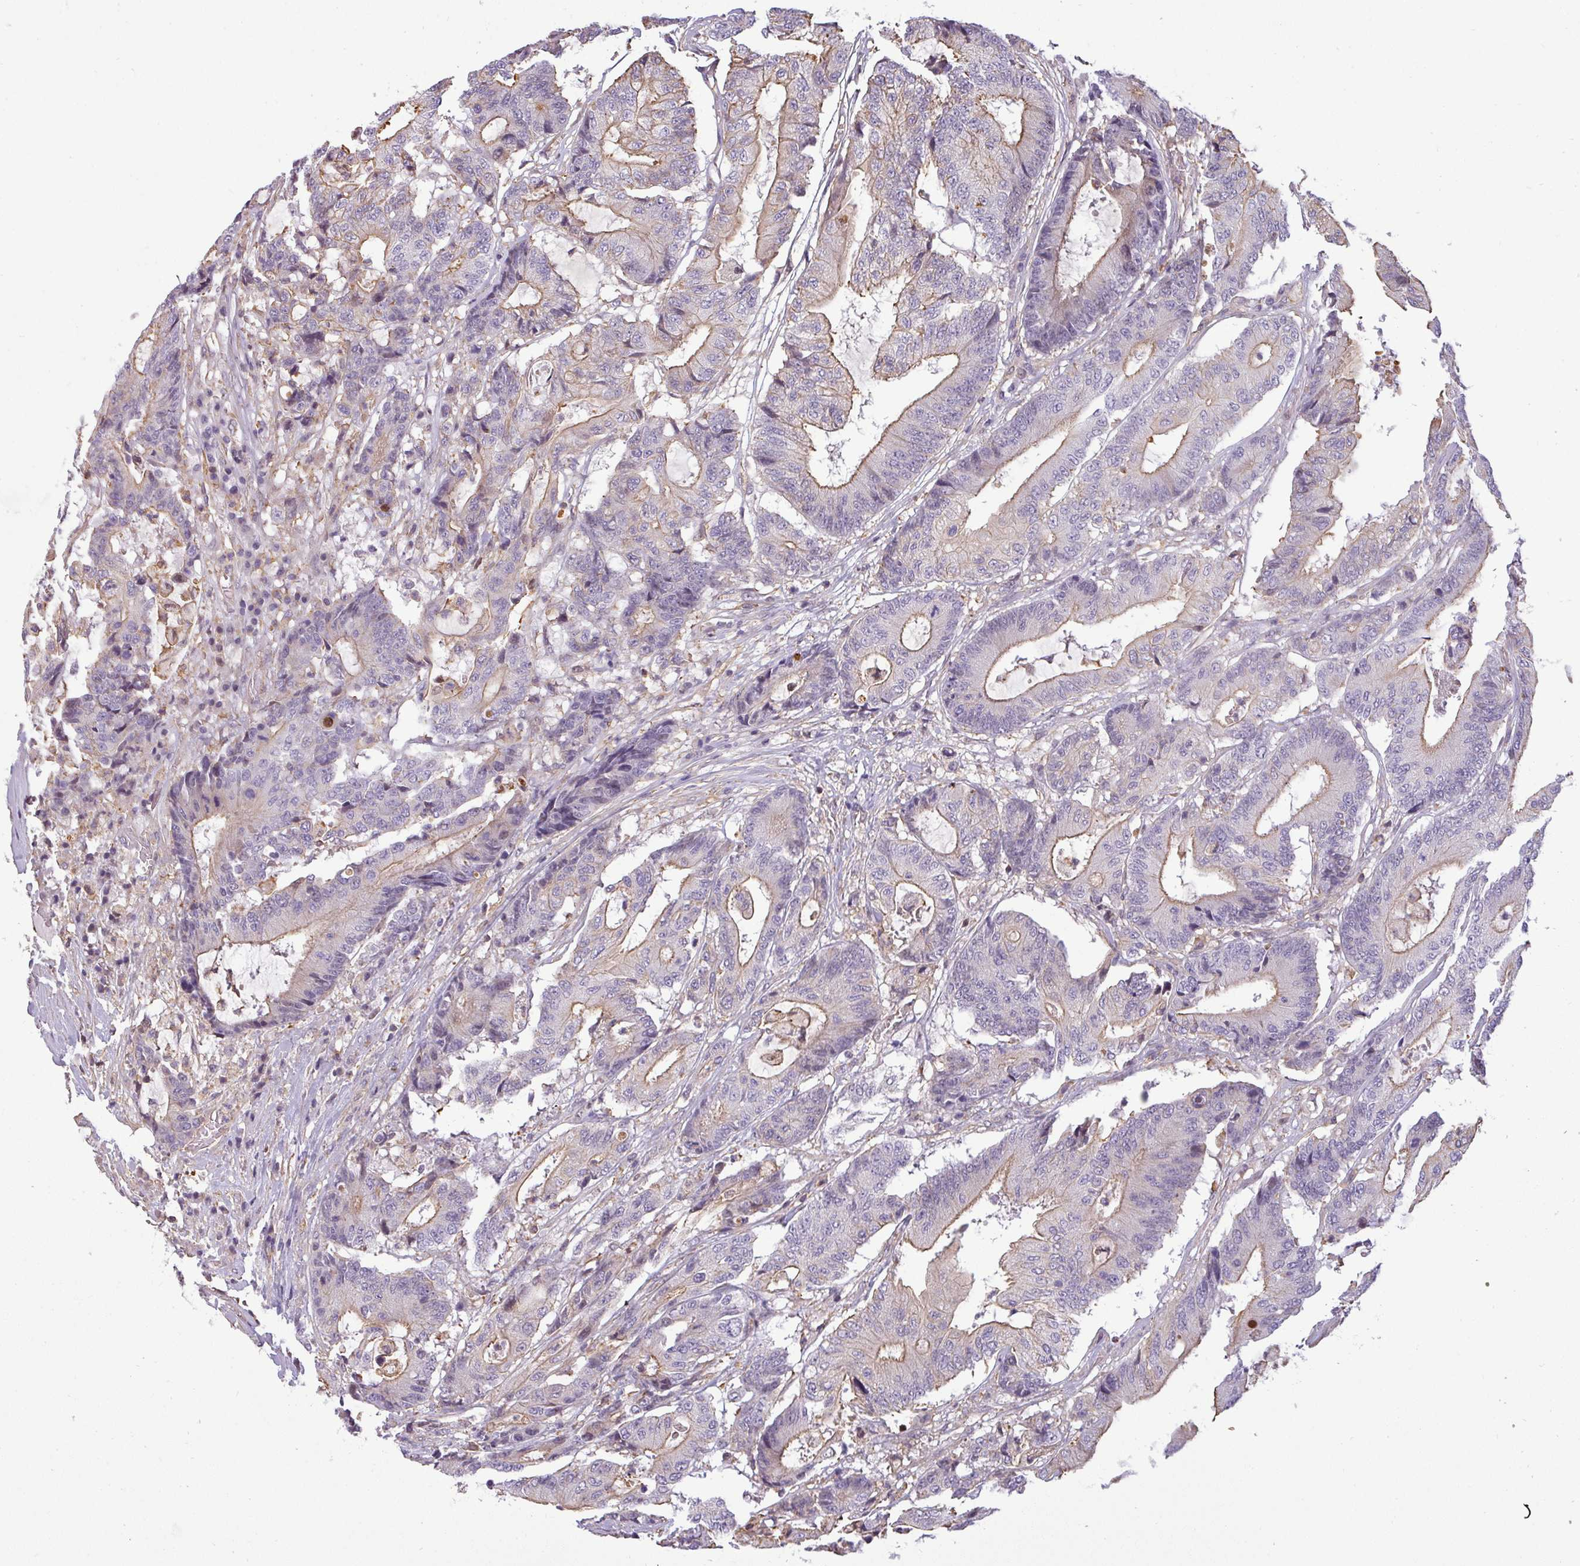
{"staining": {"intensity": "moderate", "quantity": "25%-75%", "location": "cytoplasmic/membranous"}, "tissue": "colorectal cancer", "cell_type": "Tumor cells", "image_type": "cancer", "snomed": [{"axis": "morphology", "description": "Adenocarcinoma, NOS"}, {"axis": "topography", "description": "Colon"}], "caption": "This photomicrograph reveals immunohistochemistry (IHC) staining of human colorectal adenocarcinoma, with medium moderate cytoplasmic/membranous positivity in about 25%-75% of tumor cells.", "gene": "ZNF835", "patient": {"sex": "female", "age": 84}}